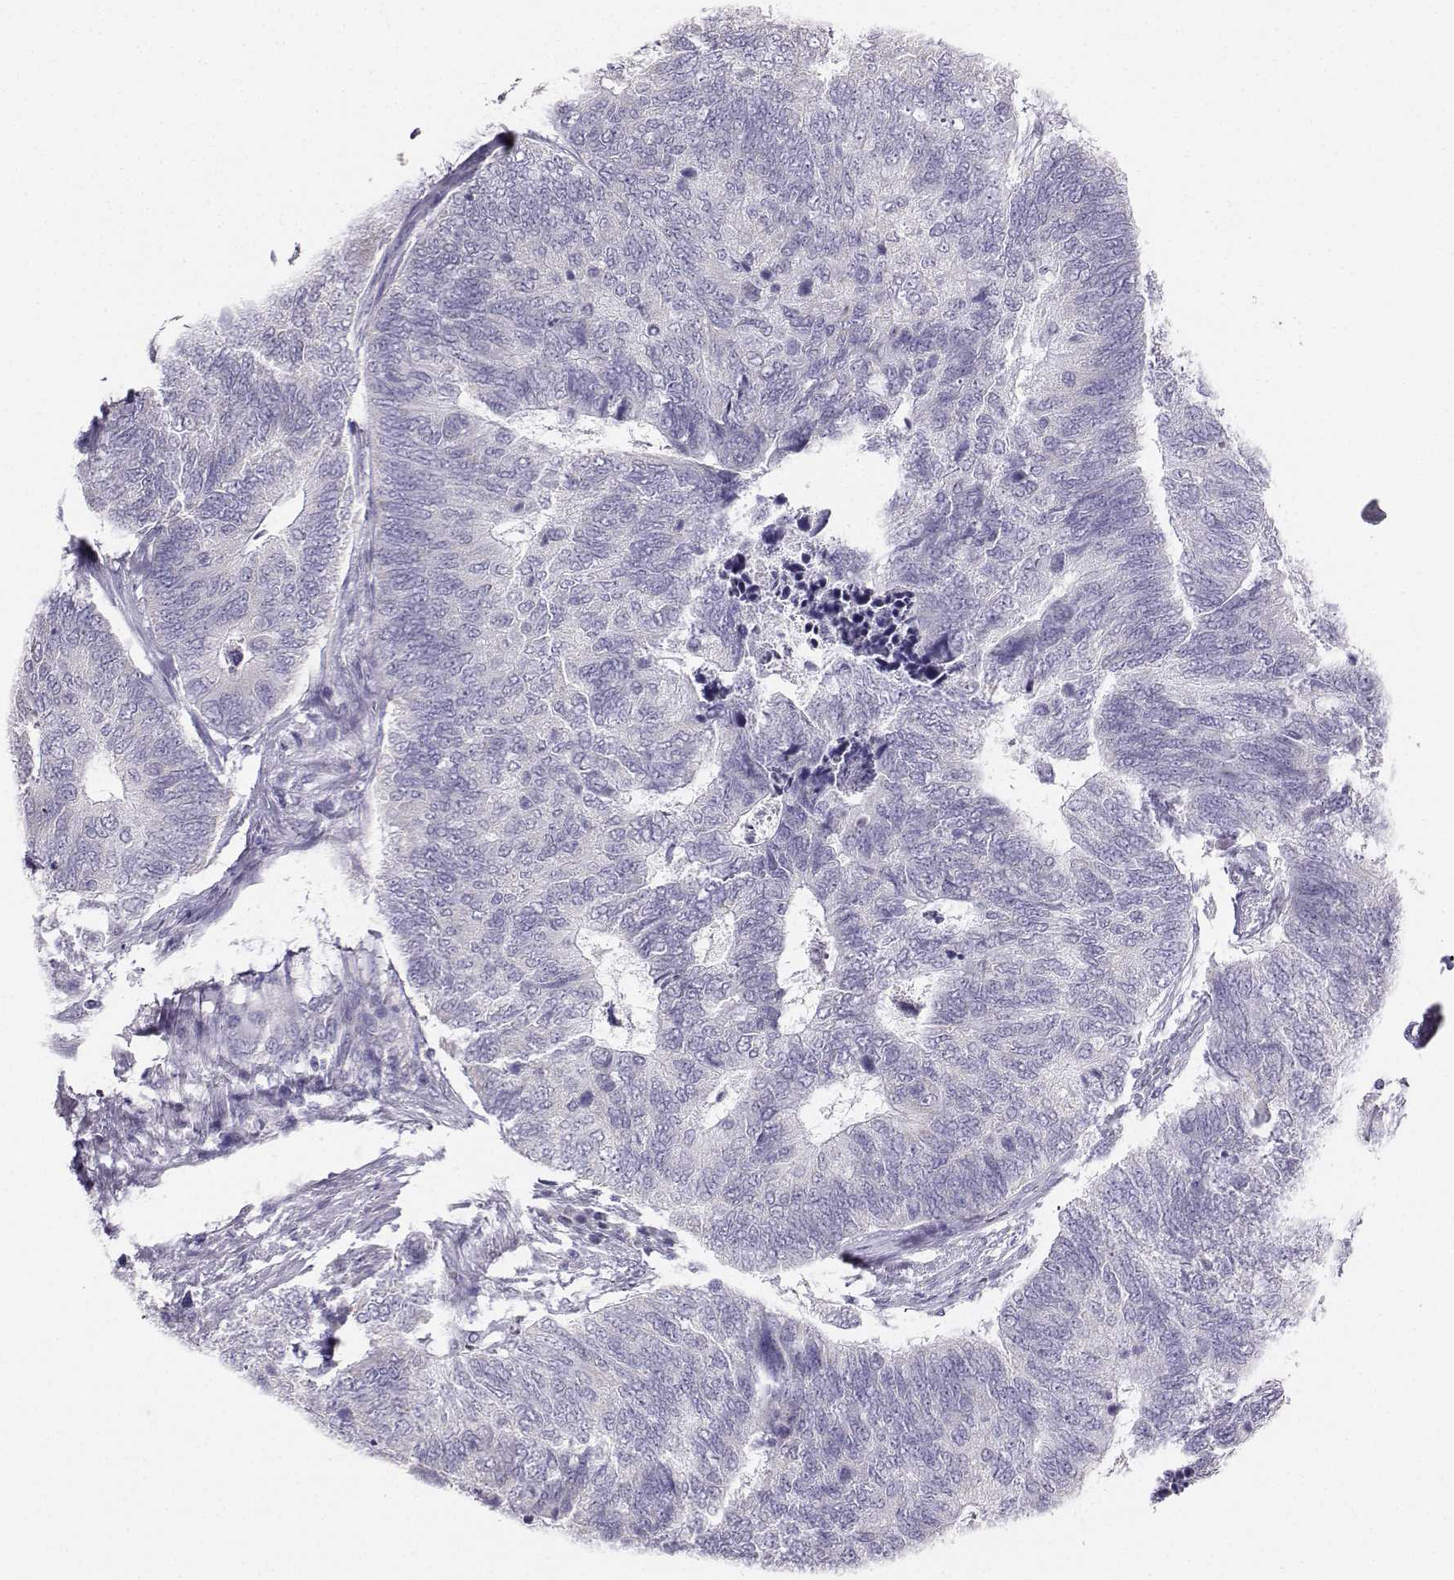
{"staining": {"intensity": "negative", "quantity": "none", "location": "none"}, "tissue": "colorectal cancer", "cell_type": "Tumor cells", "image_type": "cancer", "snomed": [{"axis": "morphology", "description": "Adenocarcinoma, NOS"}, {"axis": "topography", "description": "Colon"}], "caption": "A high-resolution micrograph shows immunohistochemistry staining of colorectal cancer, which exhibits no significant expression in tumor cells.", "gene": "AVP", "patient": {"sex": "female", "age": 67}}